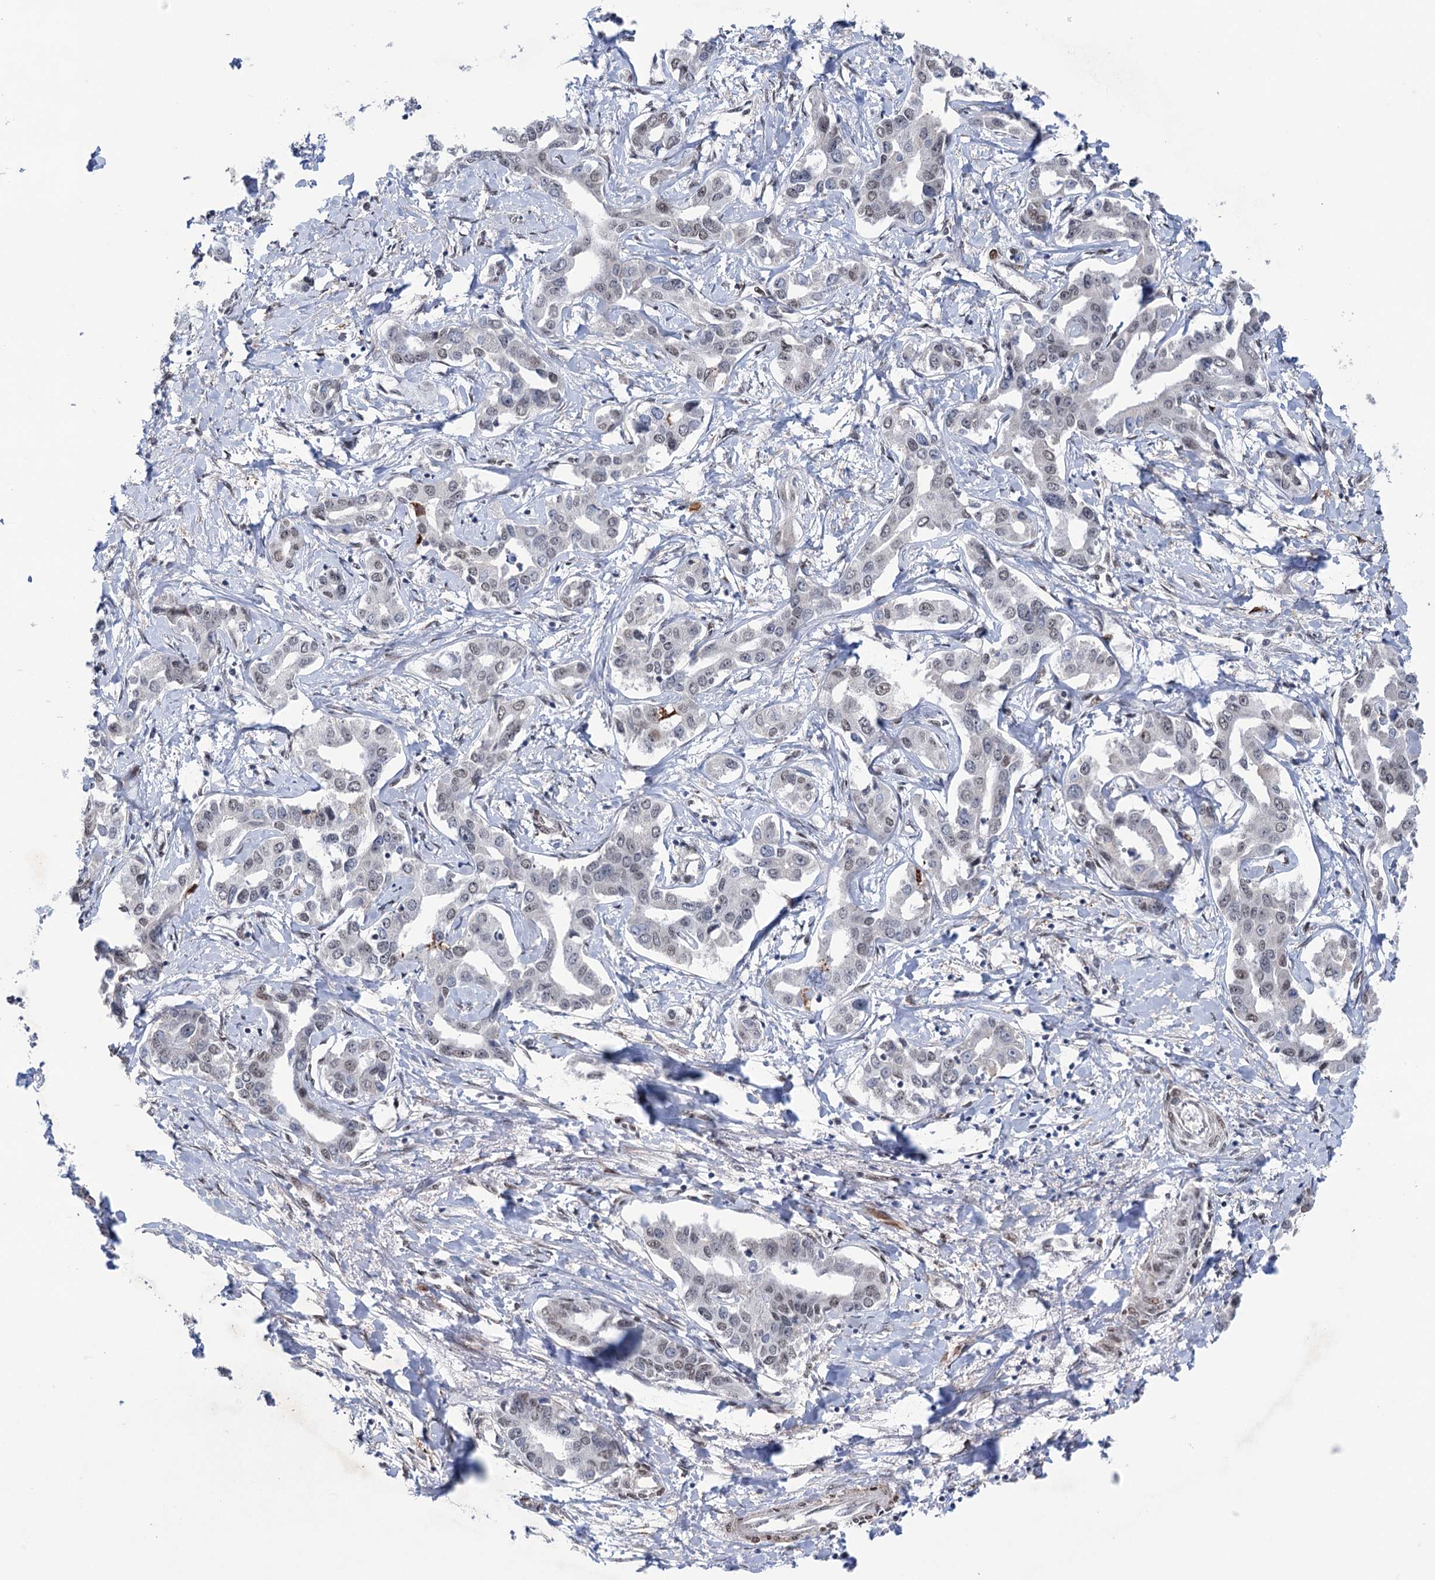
{"staining": {"intensity": "negative", "quantity": "none", "location": "none"}, "tissue": "liver cancer", "cell_type": "Tumor cells", "image_type": "cancer", "snomed": [{"axis": "morphology", "description": "Cholangiocarcinoma"}, {"axis": "topography", "description": "Liver"}], "caption": "An immunohistochemistry micrograph of liver cancer is shown. There is no staining in tumor cells of liver cancer.", "gene": "FAM53A", "patient": {"sex": "male", "age": 59}}